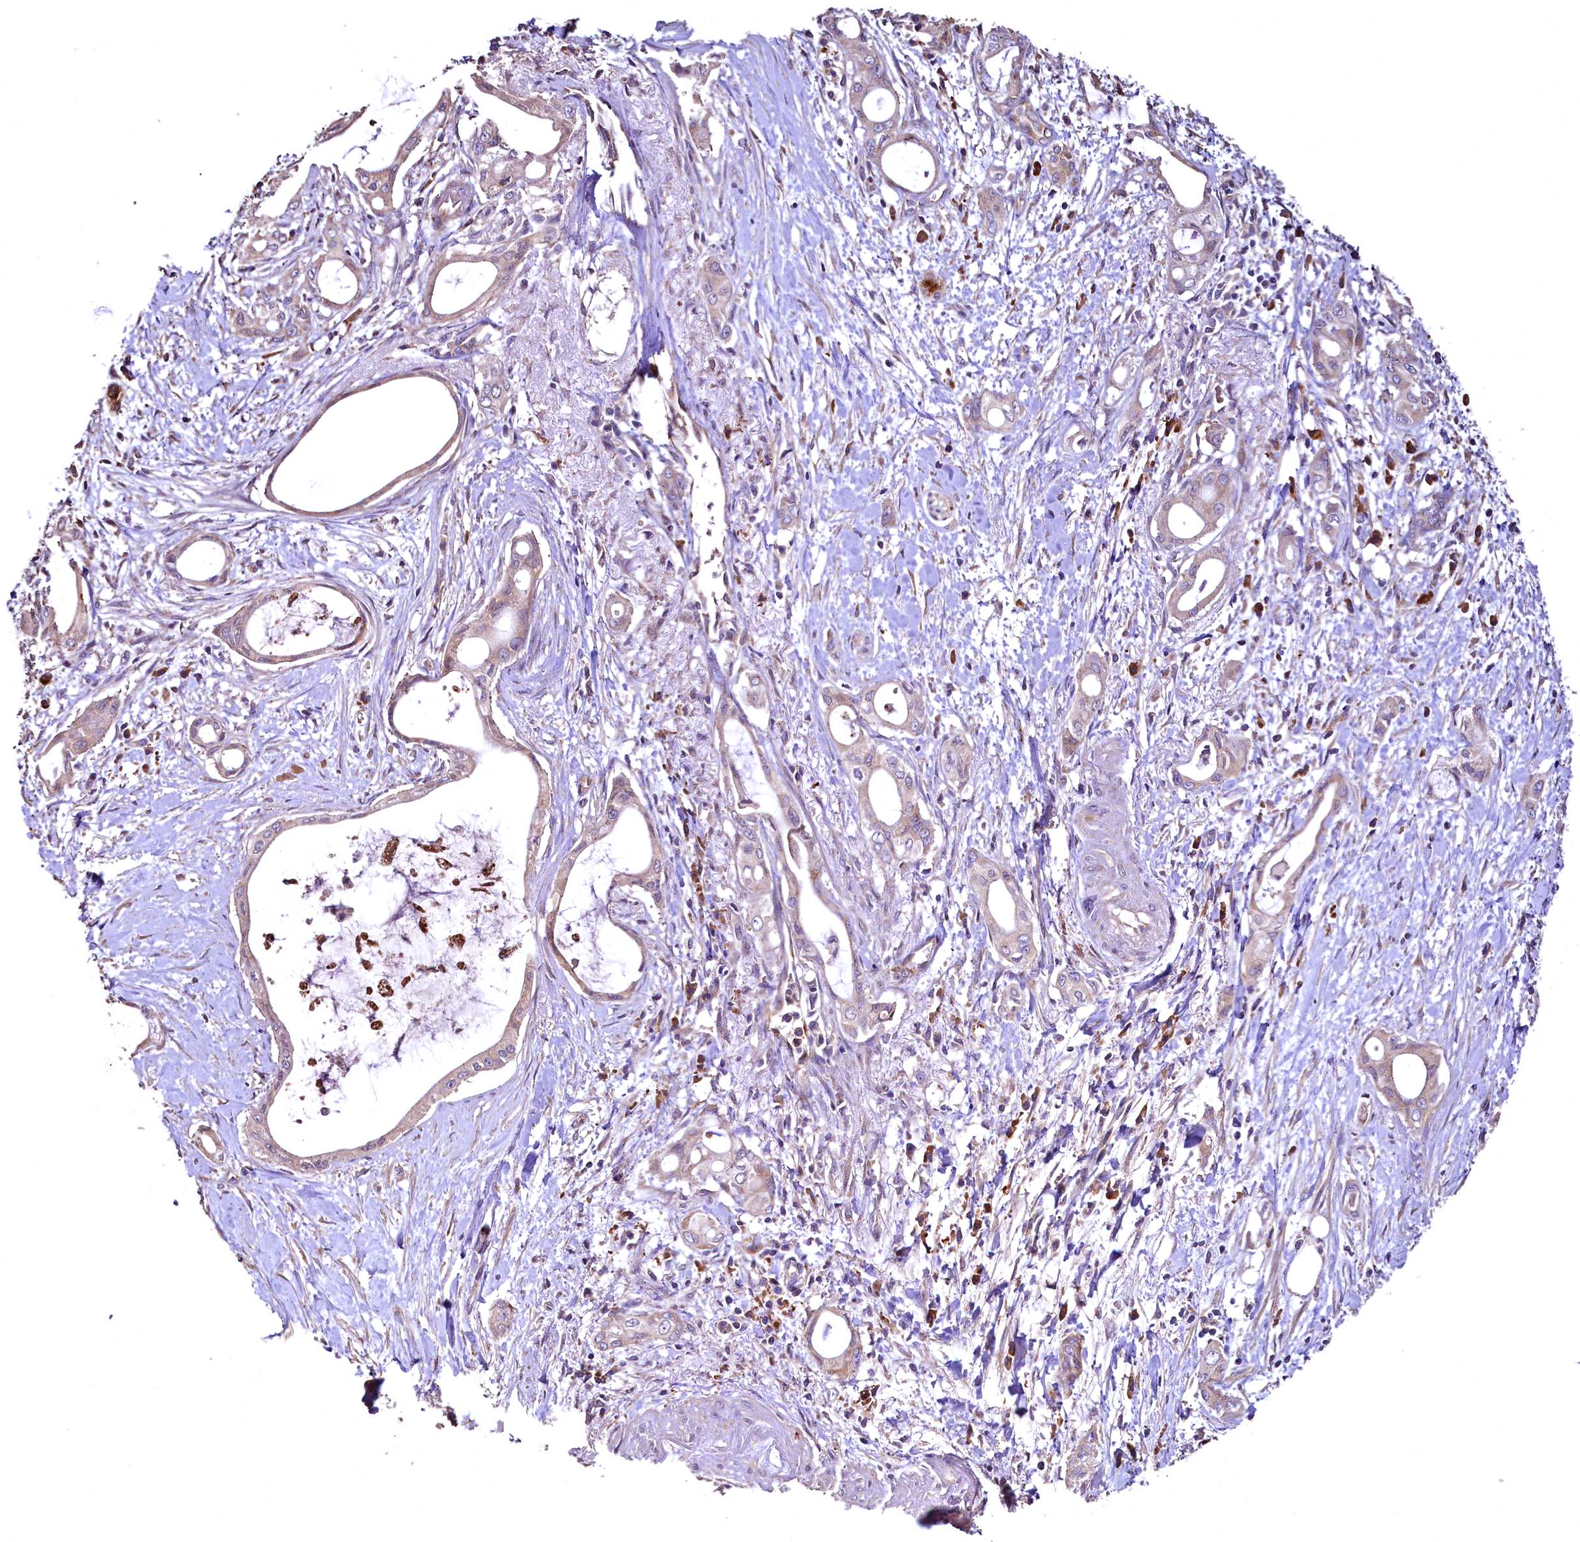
{"staining": {"intensity": "weak", "quantity": ">75%", "location": "cytoplasmic/membranous"}, "tissue": "pancreatic cancer", "cell_type": "Tumor cells", "image_type": "cancer", "snomed": [{"axis": "morphology", "description": "Adenocarcinoma, NOS"}, {"axis": "topography", "description": "Pancreas"}], "caption": "Human pancreatic cancer (adenocarcinoma) stained for a protein (brown) demonstrates weak cytoplasmic/membranous positive positivity in approximately >75% of tumor cells.", "gene": "RASSF1", "patient": {"sex": "male", "age": 72}}